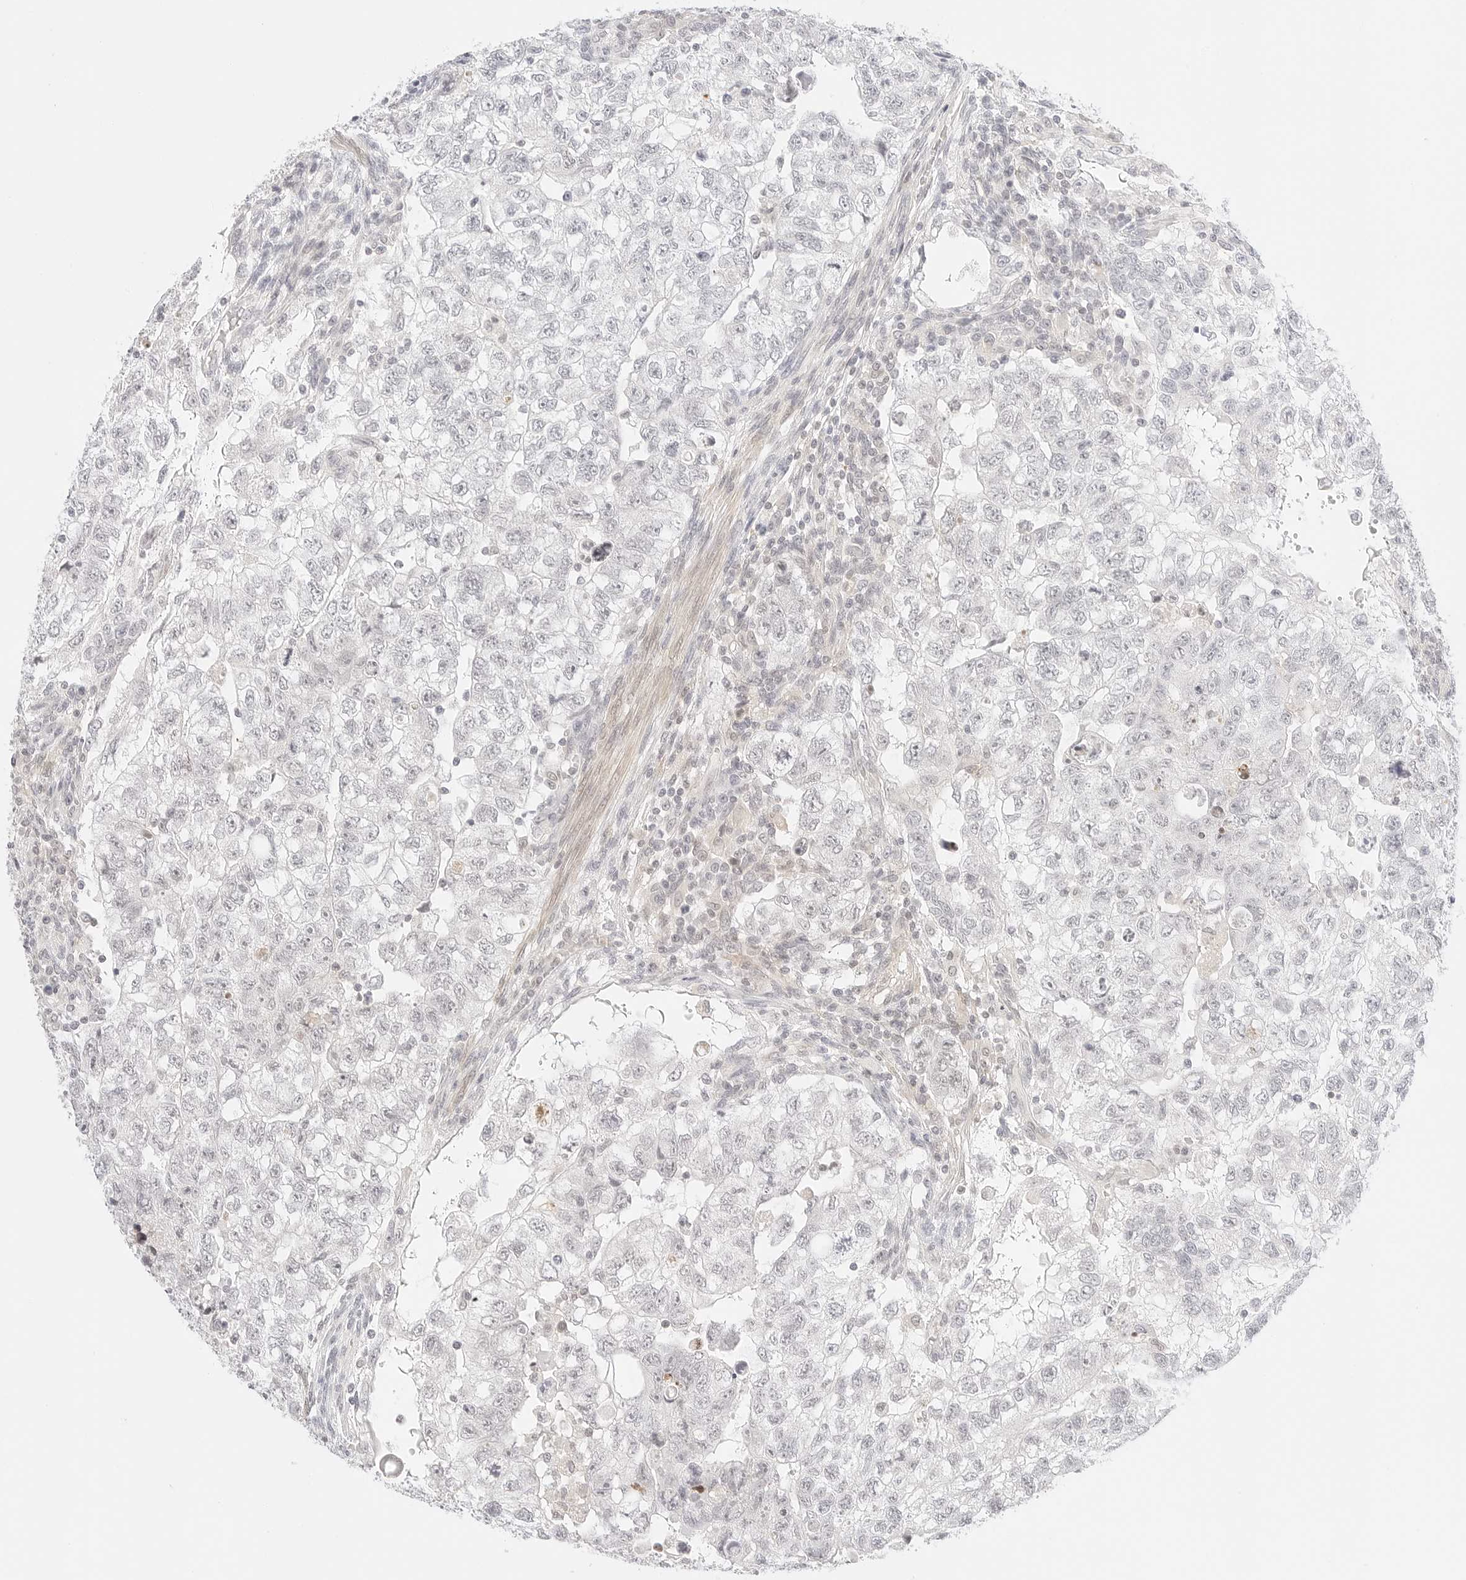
{"staining": {"intensity": "weak", "quantity": "<25%", "location": "nuclear"}, "tissue": "testis cancer", "cell_type": "Tumor cells", "image_type": "cancer", "snomed": [{"axis": "morphology", "description": "Carcinoma, Embryonal, NOS"}, {"axis": "topography", "description": "Testis"}], "caption": "Testis cancer was stained to show a protein in brown. There is no significant expression in tumor cells. (Brightfield microscopy of DAB (3,3'-diaminobenzidine) immunohistochemistry at high magnification).", "gene": "TEKT2", "patient": {"sex": "male", "age": 37}}